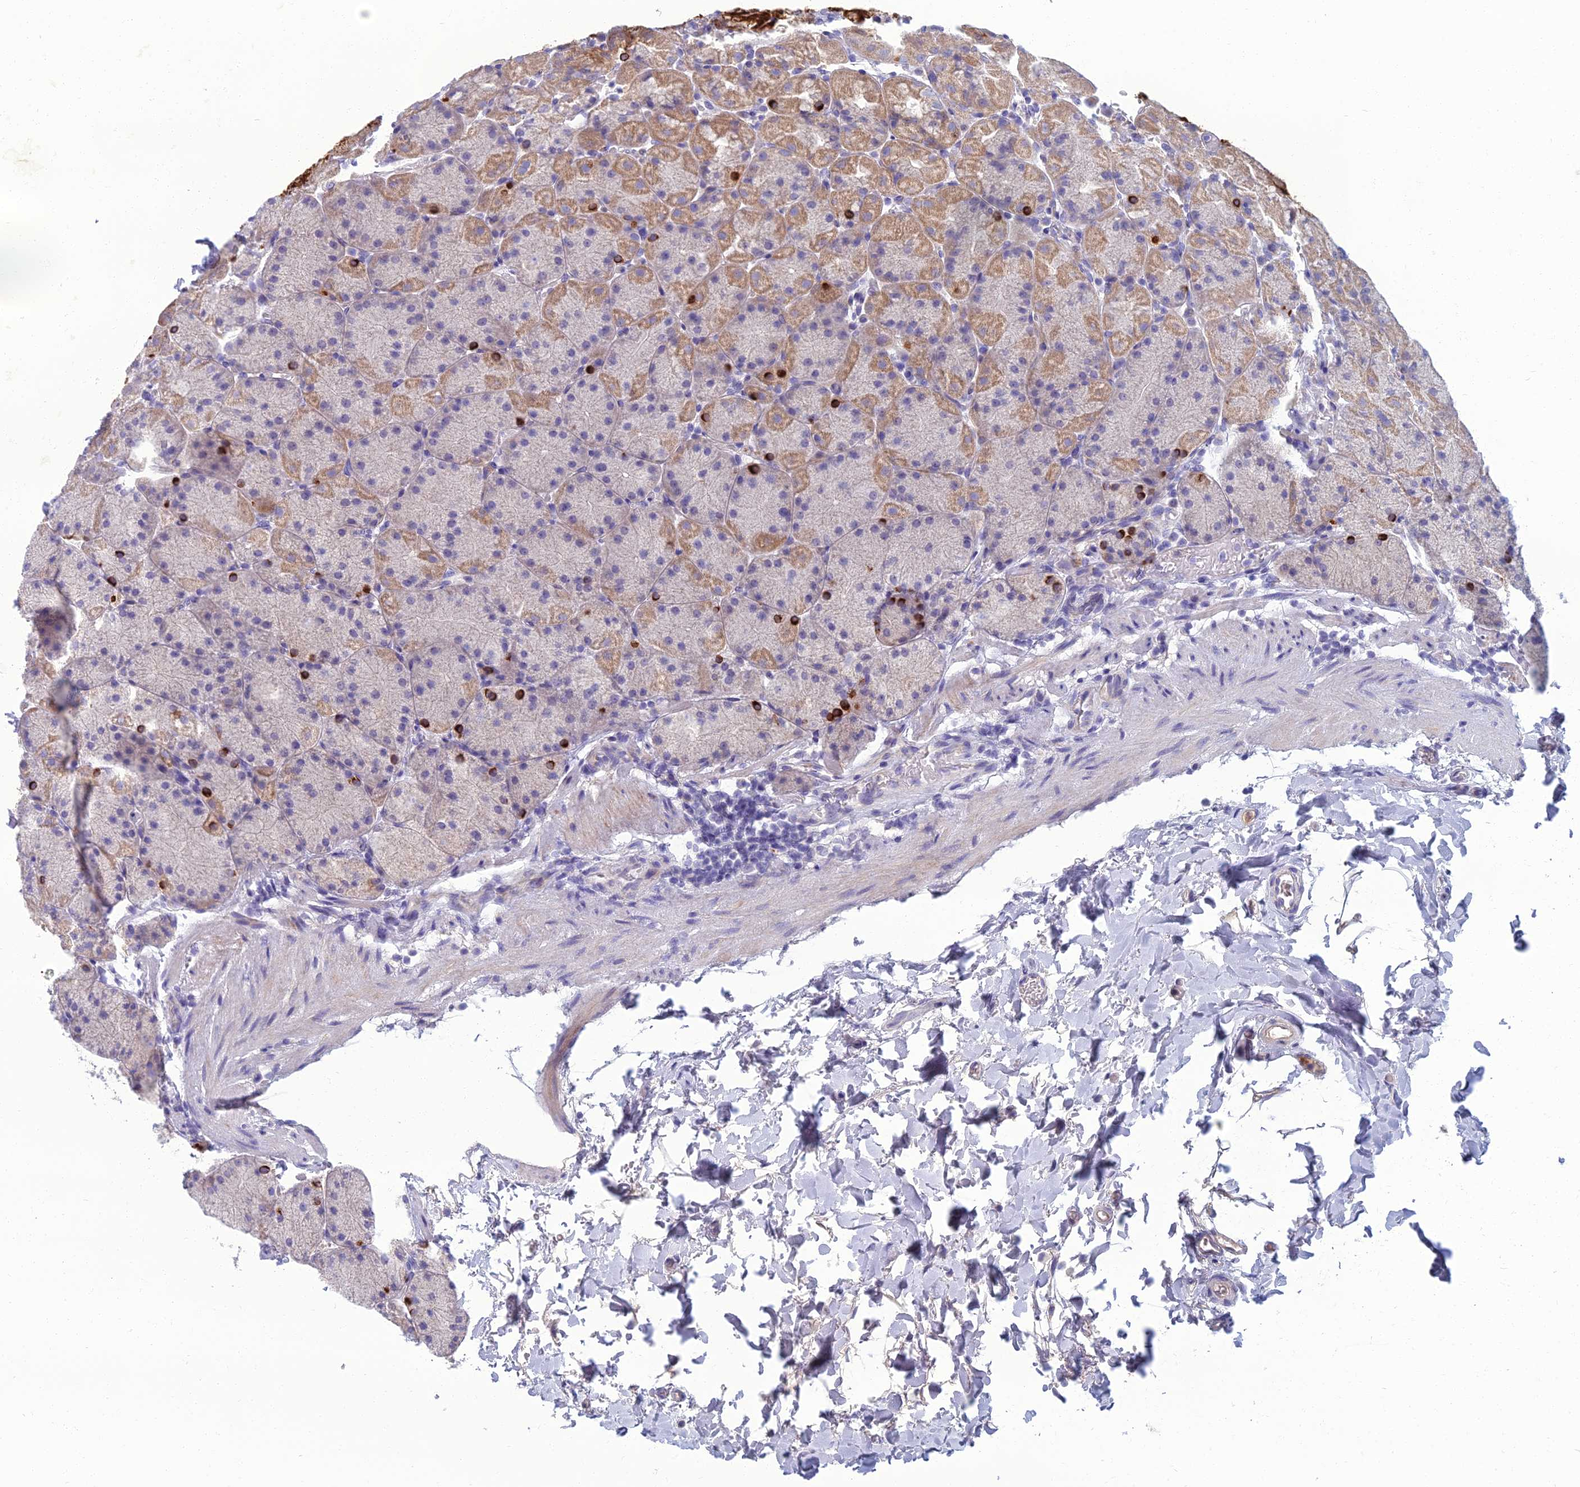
{"staining": {"intensity": "strong", "quantity": "<25%", "location": "cytoplasmic/membranous"}, "tissue": "stomach", "cell_type": "Glandular cells", "image_type": "normal", "snomed": [{"axis": "morphology", "description": "Normal tissue, NOS"}, {"axis": "topography", "description": "Stomach, upper"}, {"axis": "topography", "description": "Stomach, lower"}], "caption": "Stomach stained with immunohistochemistry shows strong cytoplasmic/membranous expression in approximately <25% of glandular cells.", "gene": "SPTLC3", "patient": {"sex": "male", "age": 67}}